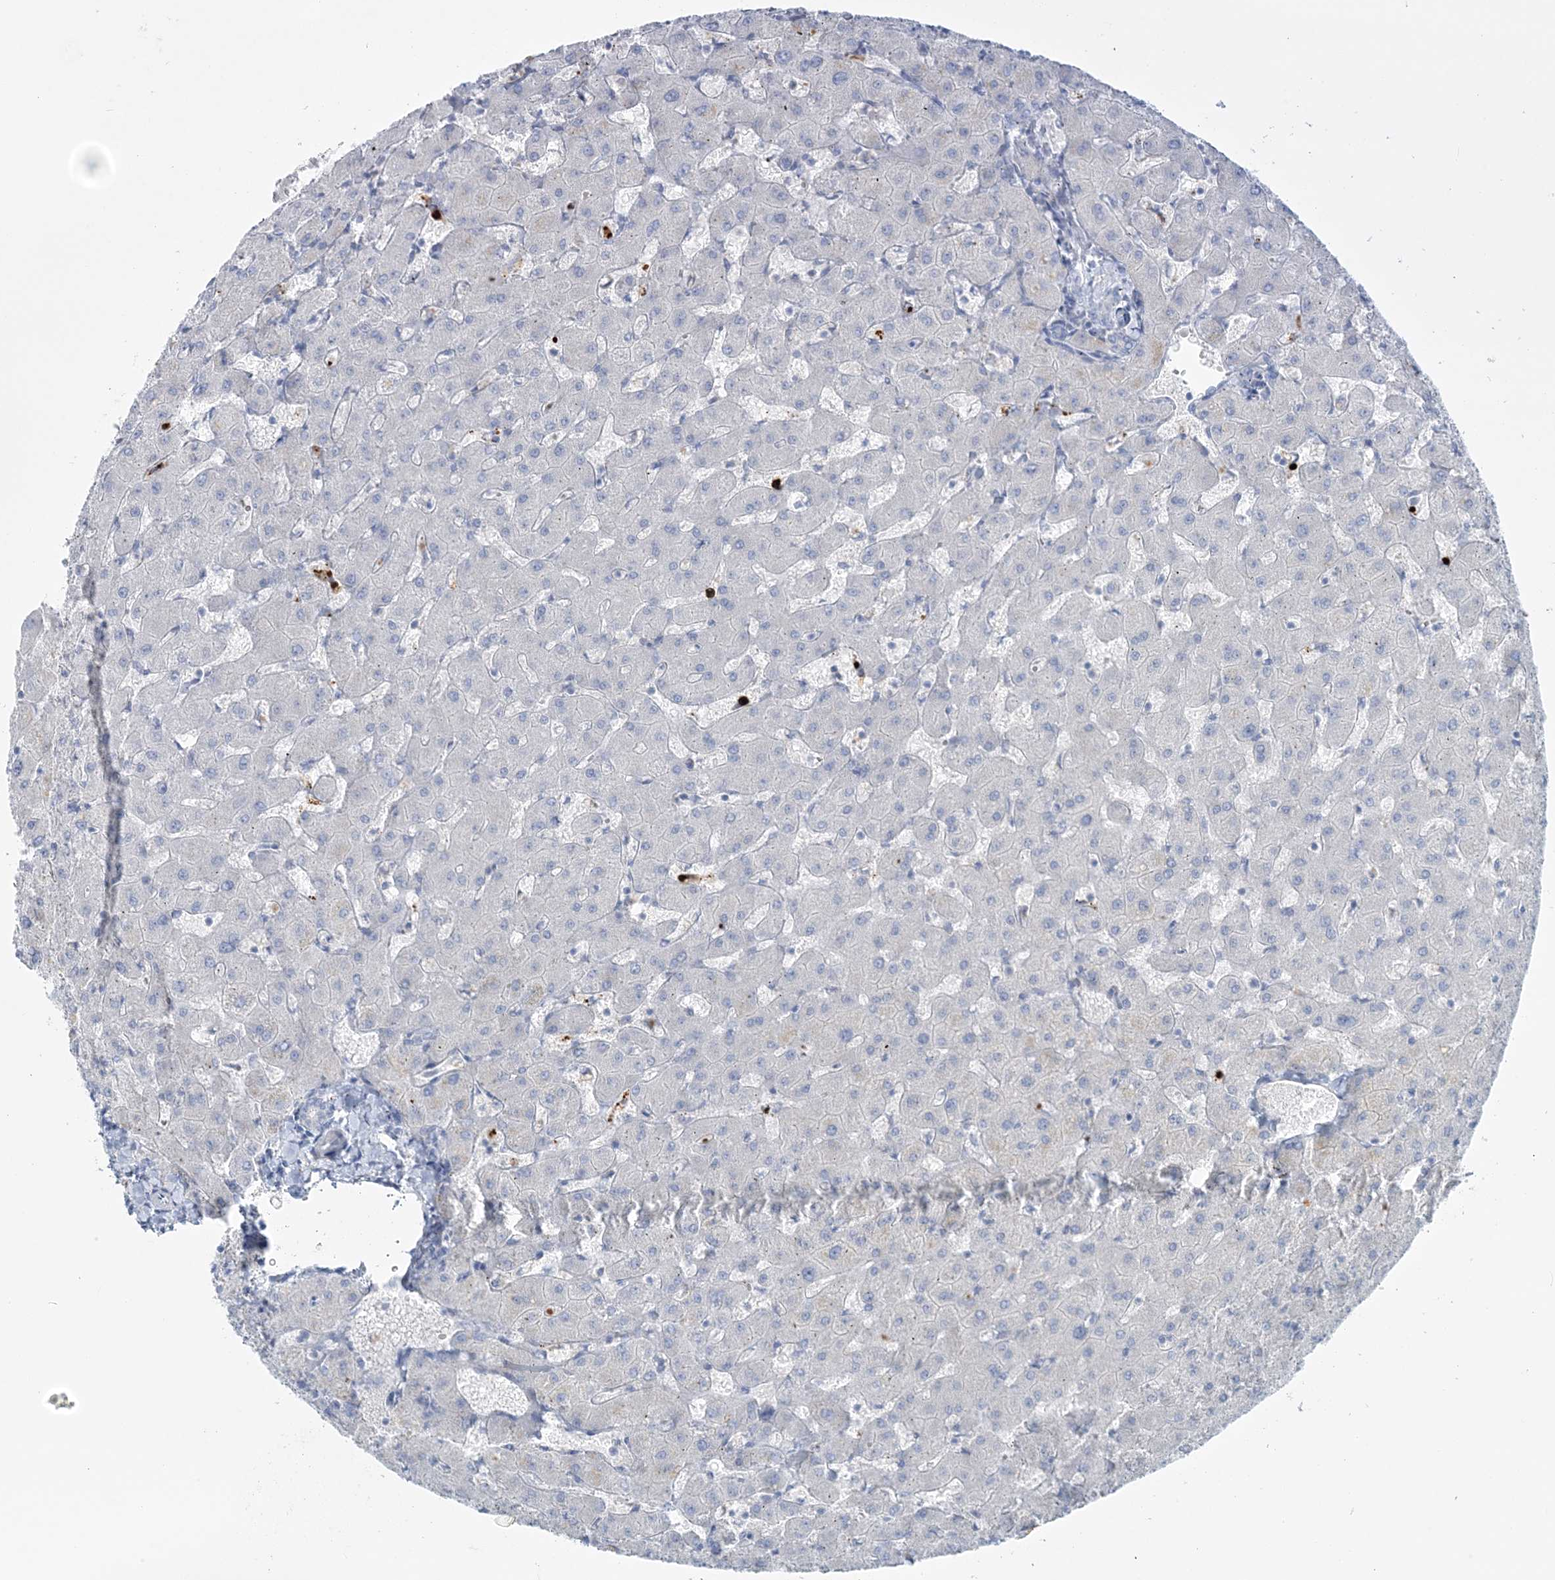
{"staining": {"intensity": "negative", "quantity": "none", "location": "none"}, "tissue": "liver", "cell_type": "Cholangiocytes", "image_type": "normal", "snomed": [{"axis": "morphology", "description": "Normal tissue, NOS"}, {"axis": "topography", "description": "Liver"}], "caption": "Protein analysis of normal liver displays no significant staining in cholangiocytes.", "gene": "WDSUB1", "patient": {"sex": "female", "age": 63}}